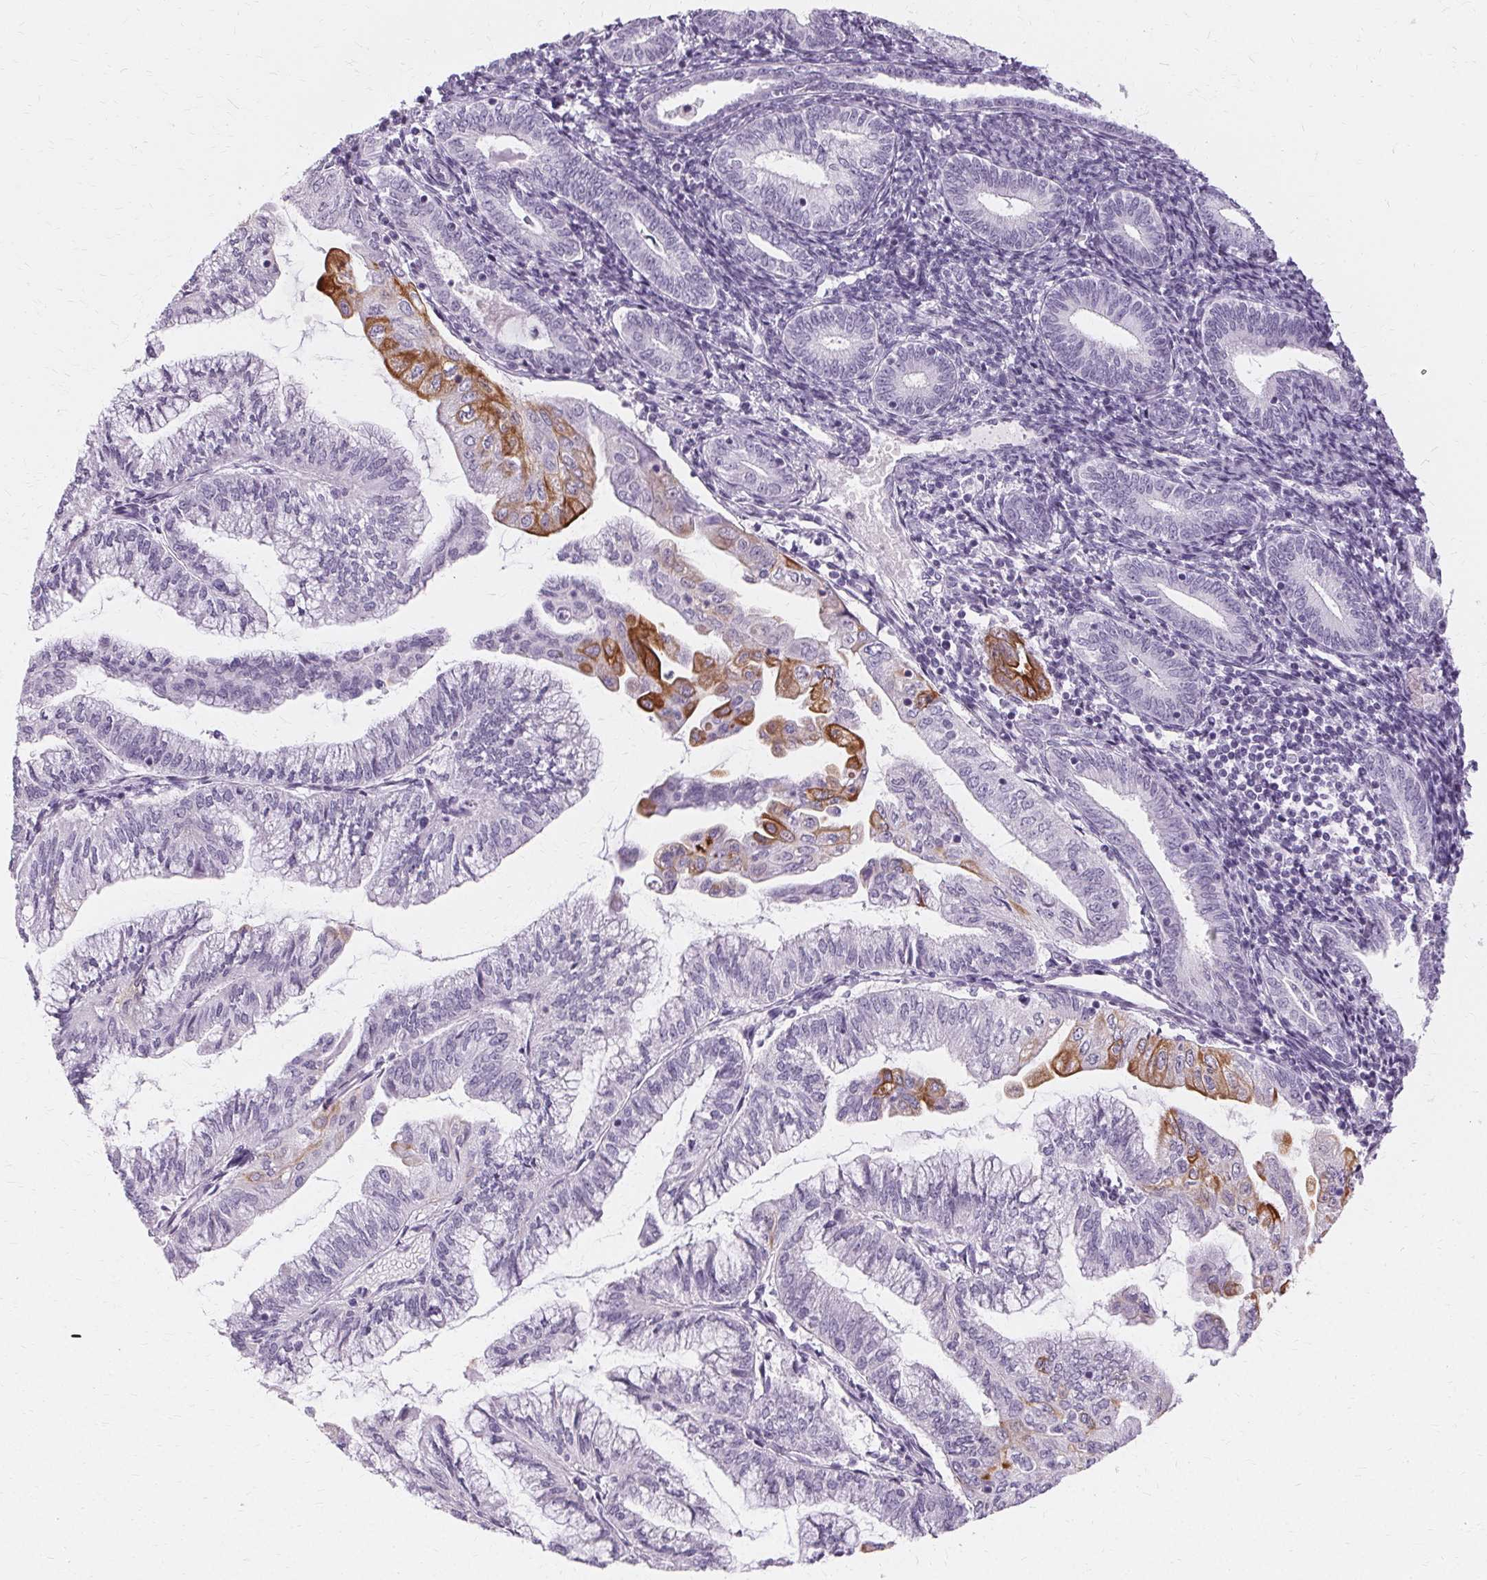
{"staining": {"intensity": "strong", "quantity": "<25%", "location": "cytoplasmic/membranous"}, "tissue": "endometrial cancer", "cell_type": "Tumor cells", "image_type": "cancer", "snomed": [{"axis": "morphology", "description": "Adenocarcinoma, NOS"}, {"axis": "topography", "description": "Endometrium"}], "caption": "Endometrial cancer tissue demonstrates strong cytoplasmic/membranous positivity in about <25% of tumor cells, visualized by immunohistochemistry.", "gene": "KRT6C", "patient": {"sex": "female", "age": 55}}